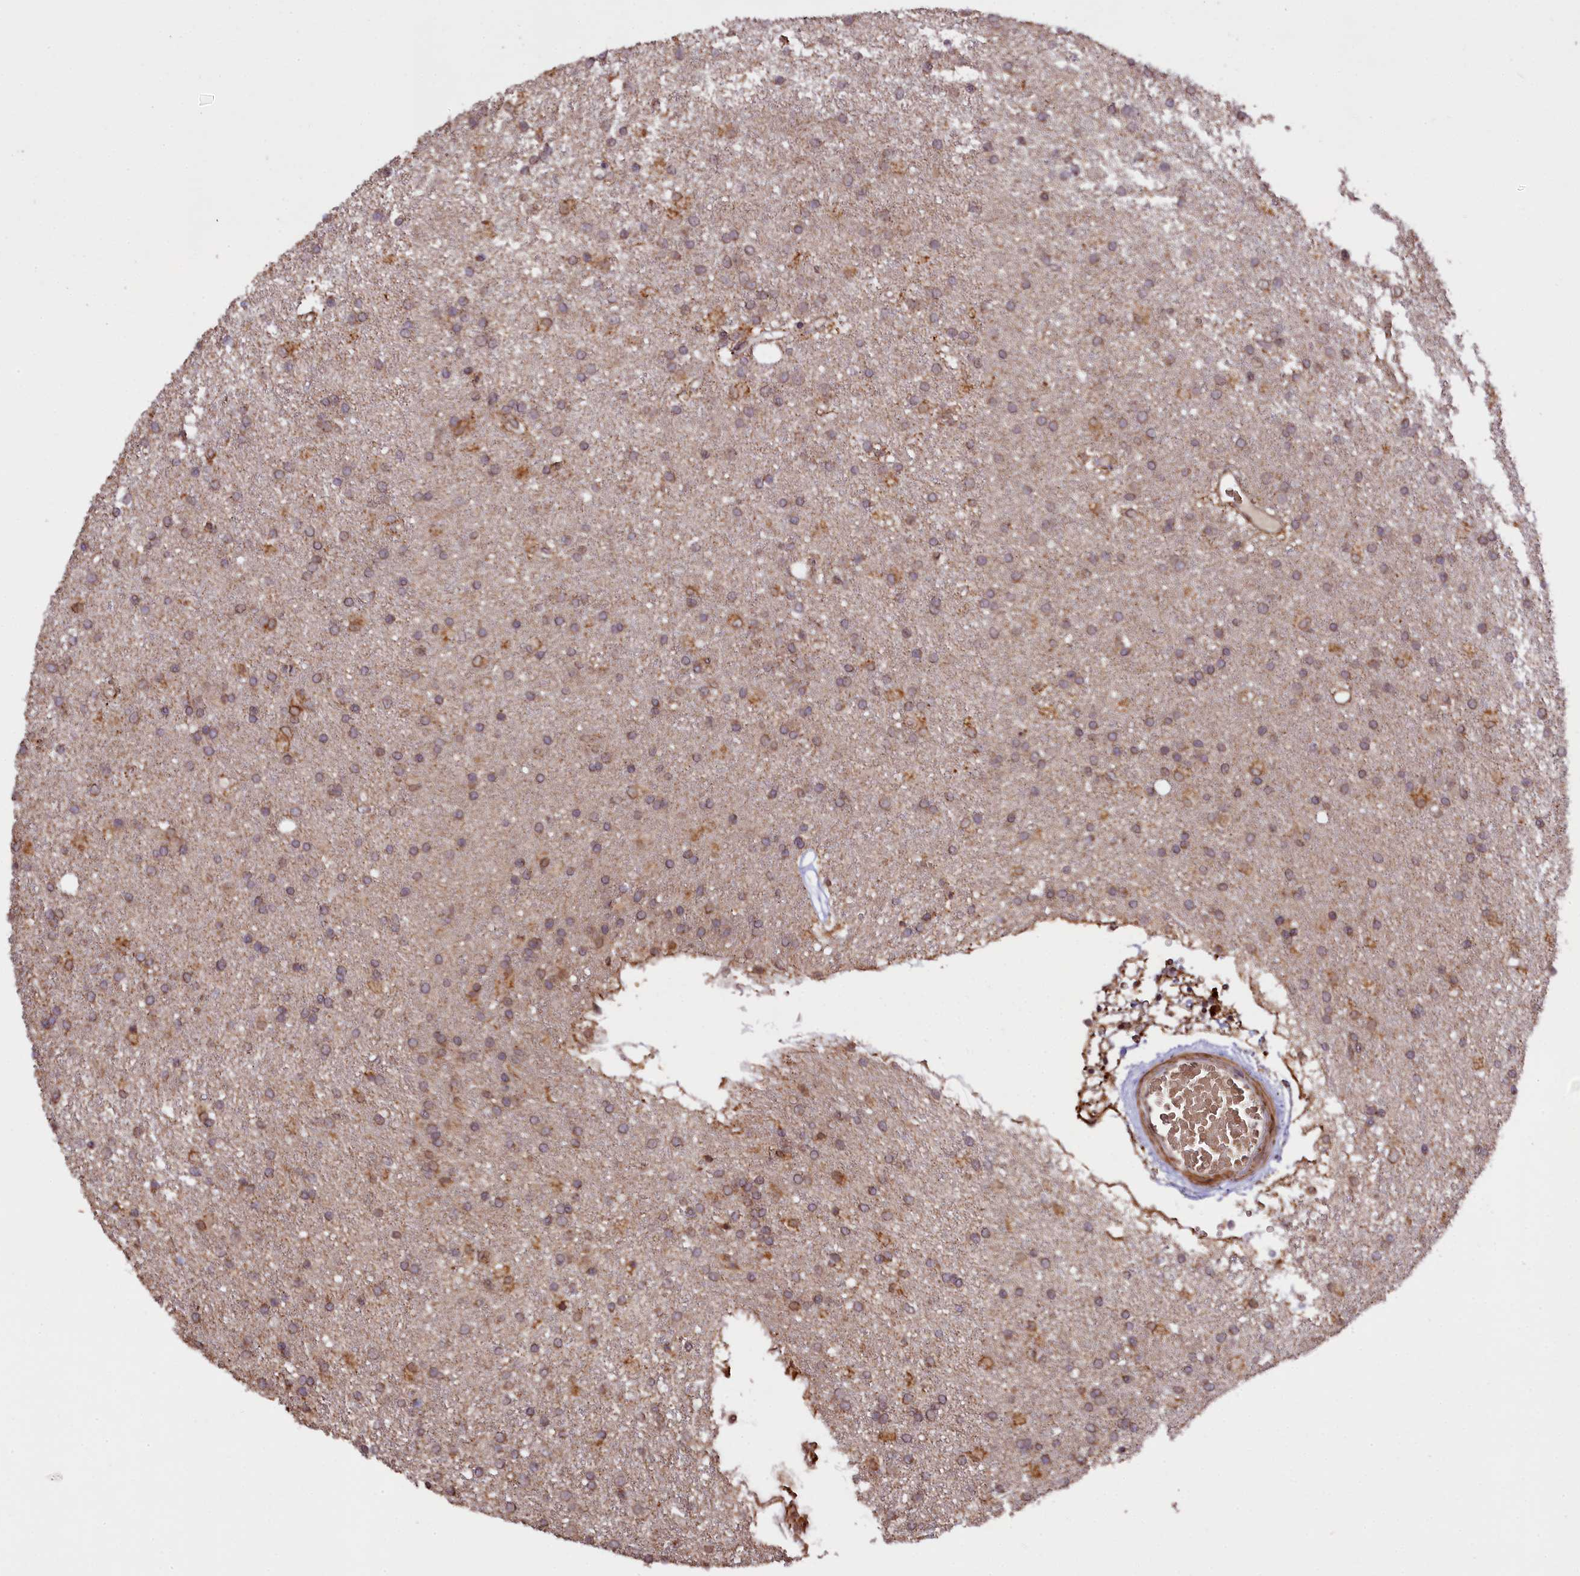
{"staining": {"intensity": "weak", "quantity": "25%-75%", "location": "cytoplasmic/membranous"}, "tissue": "glioma", "cell_type": "Tumor cells", "image_type": "cancer", "snomed": [{"axis": "morphology", "description": "Glioma, malignant, High grade"}, {"axis": "topography", "description": "Brain"}], "caption": "Protein expression analysis of glioma displays weak cytoplasmic/membranous expression in approximately 25%-75% of tumor cells. The staining was performed using DAB to visualize the protein expression in brown, while the nuclei were stained in blue with hematoxylin (Magnification: 20x).", "gene": "ZNF480", "patient": {"sex": "male", "age": 77}}